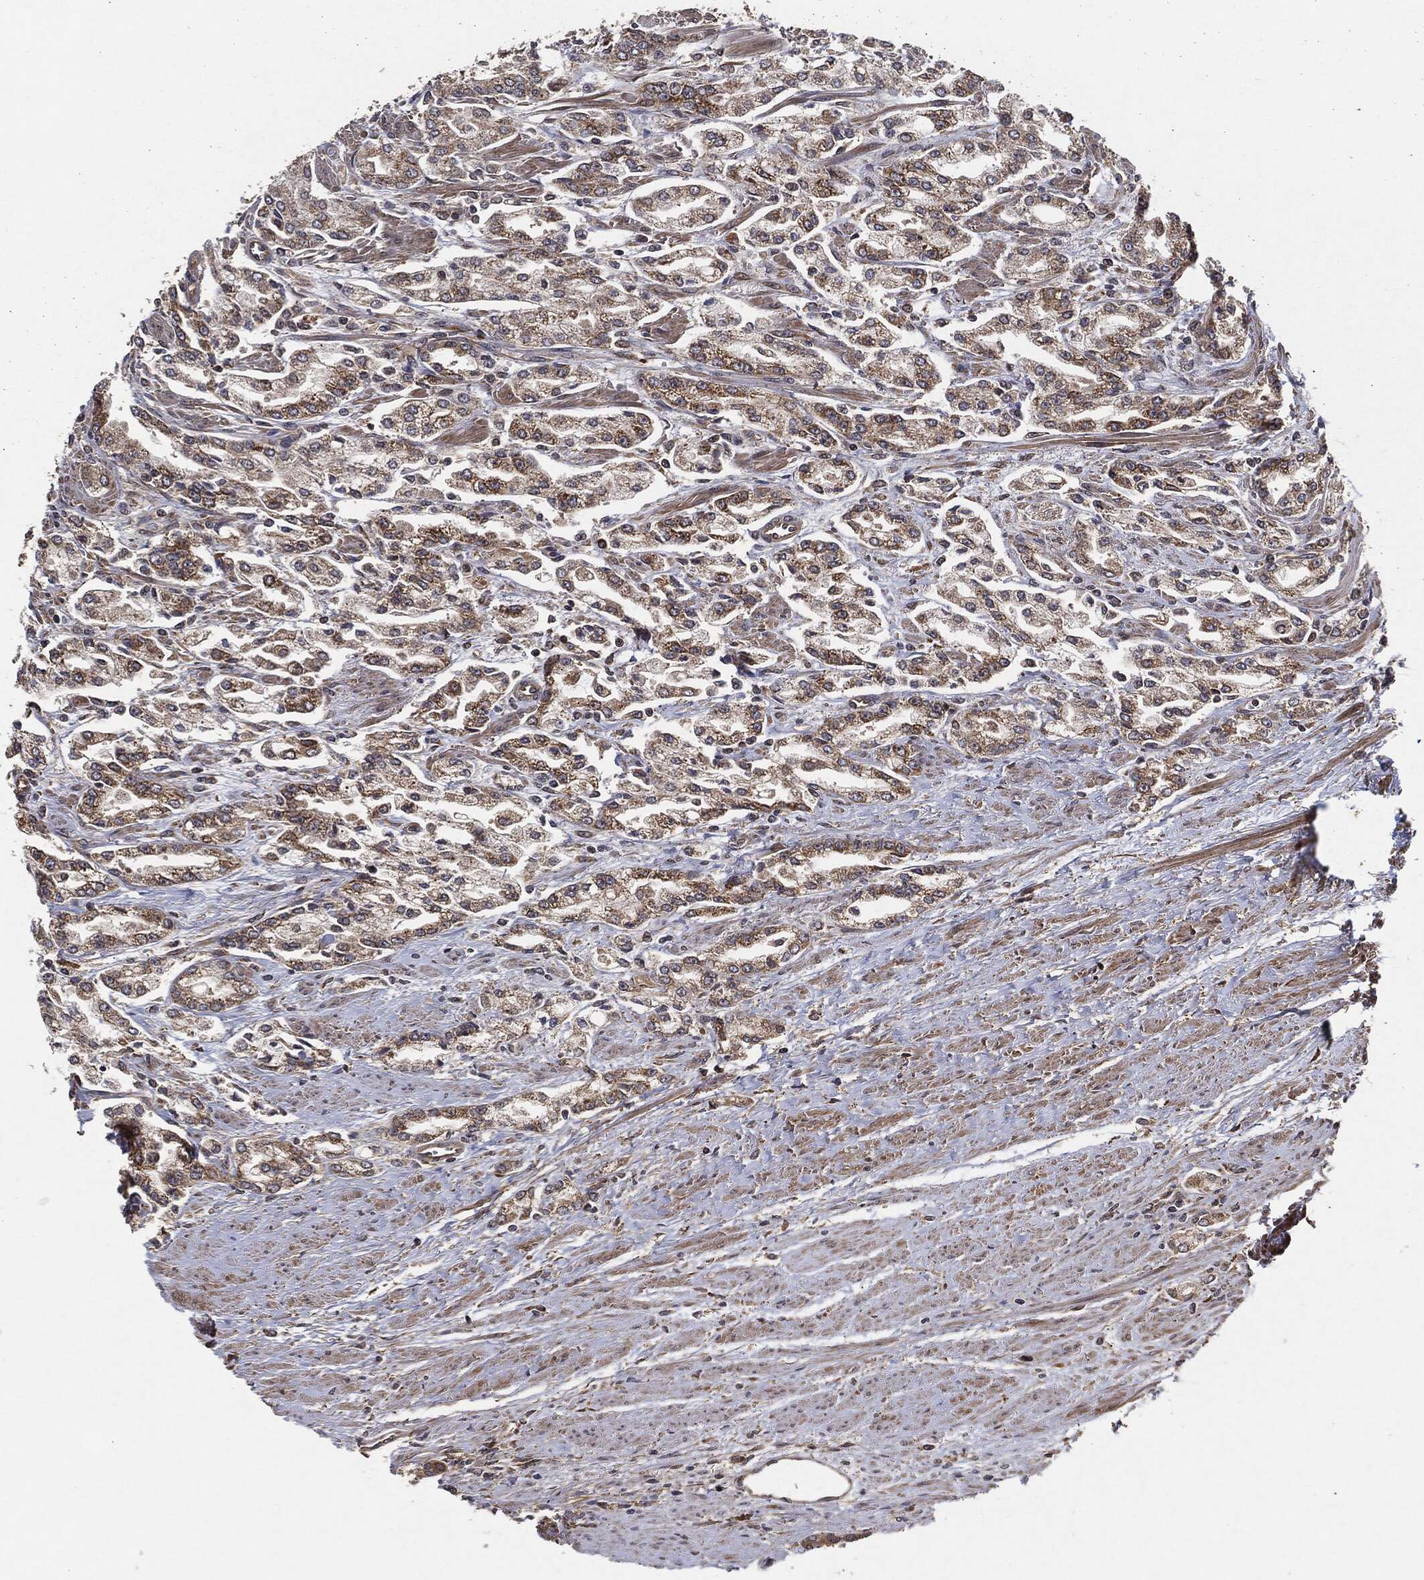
{"staining": {"intensity": "moderate", "quantity": "25%-75%", "location": "cytoplasmic/membranous"}, "tissue": "prostate cancer", "cell_type": "Tumor cells", "image_type": "cancer", "snomed": [{"axis": "morphology", "description": "Adenocarcinoma, Medium grade"}, {"axis": "topography", "description": "Prostate"}], "caption": "About 25%-75% of tumor cells in human prostate adenocarcinoma (medium-grade) show moderate cytoplasmic/membranous protein staining as visualized by brown immunohistochemical staining.", "gene": "BCAR1", "patient": {"sex": "male", "age": 71}}